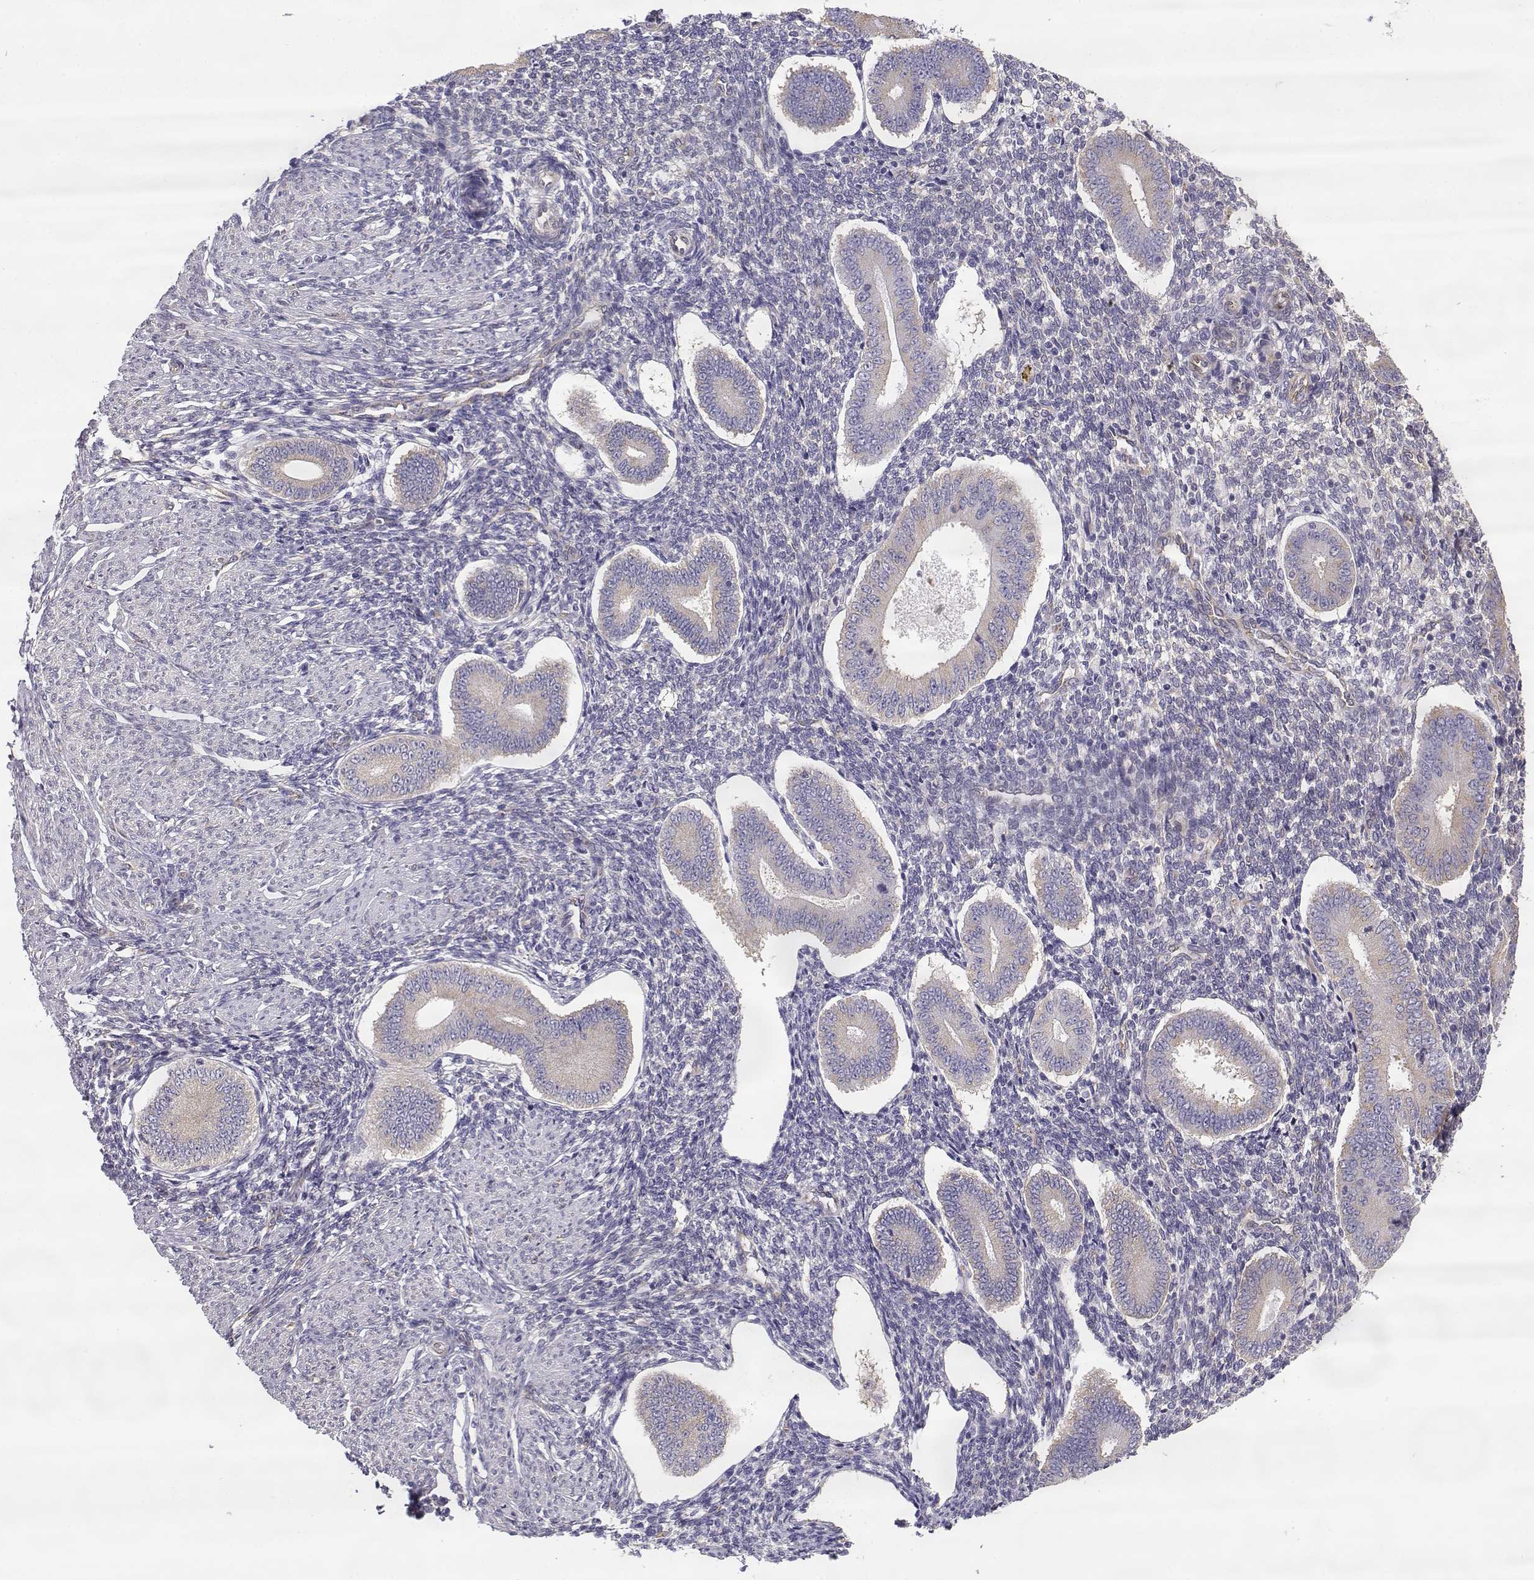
{"staining": {"intensity": "negative", "quantity": "none", "location": "none"}, "tissue": "endometrium", "cell_type": "Cells in endometrial stroma", "image_type": "normal", "snomed": [{"axis": "morphology", "description": "Normal tissue, NOS"}, {"axis": "topography", "description": "Endometrium"}], "caption": "The micrograph displays no significant staining in cells in endometrial stroma of endometrium.", "gene": "BEND6", "patient": {"sex": "female", "age": 40}}